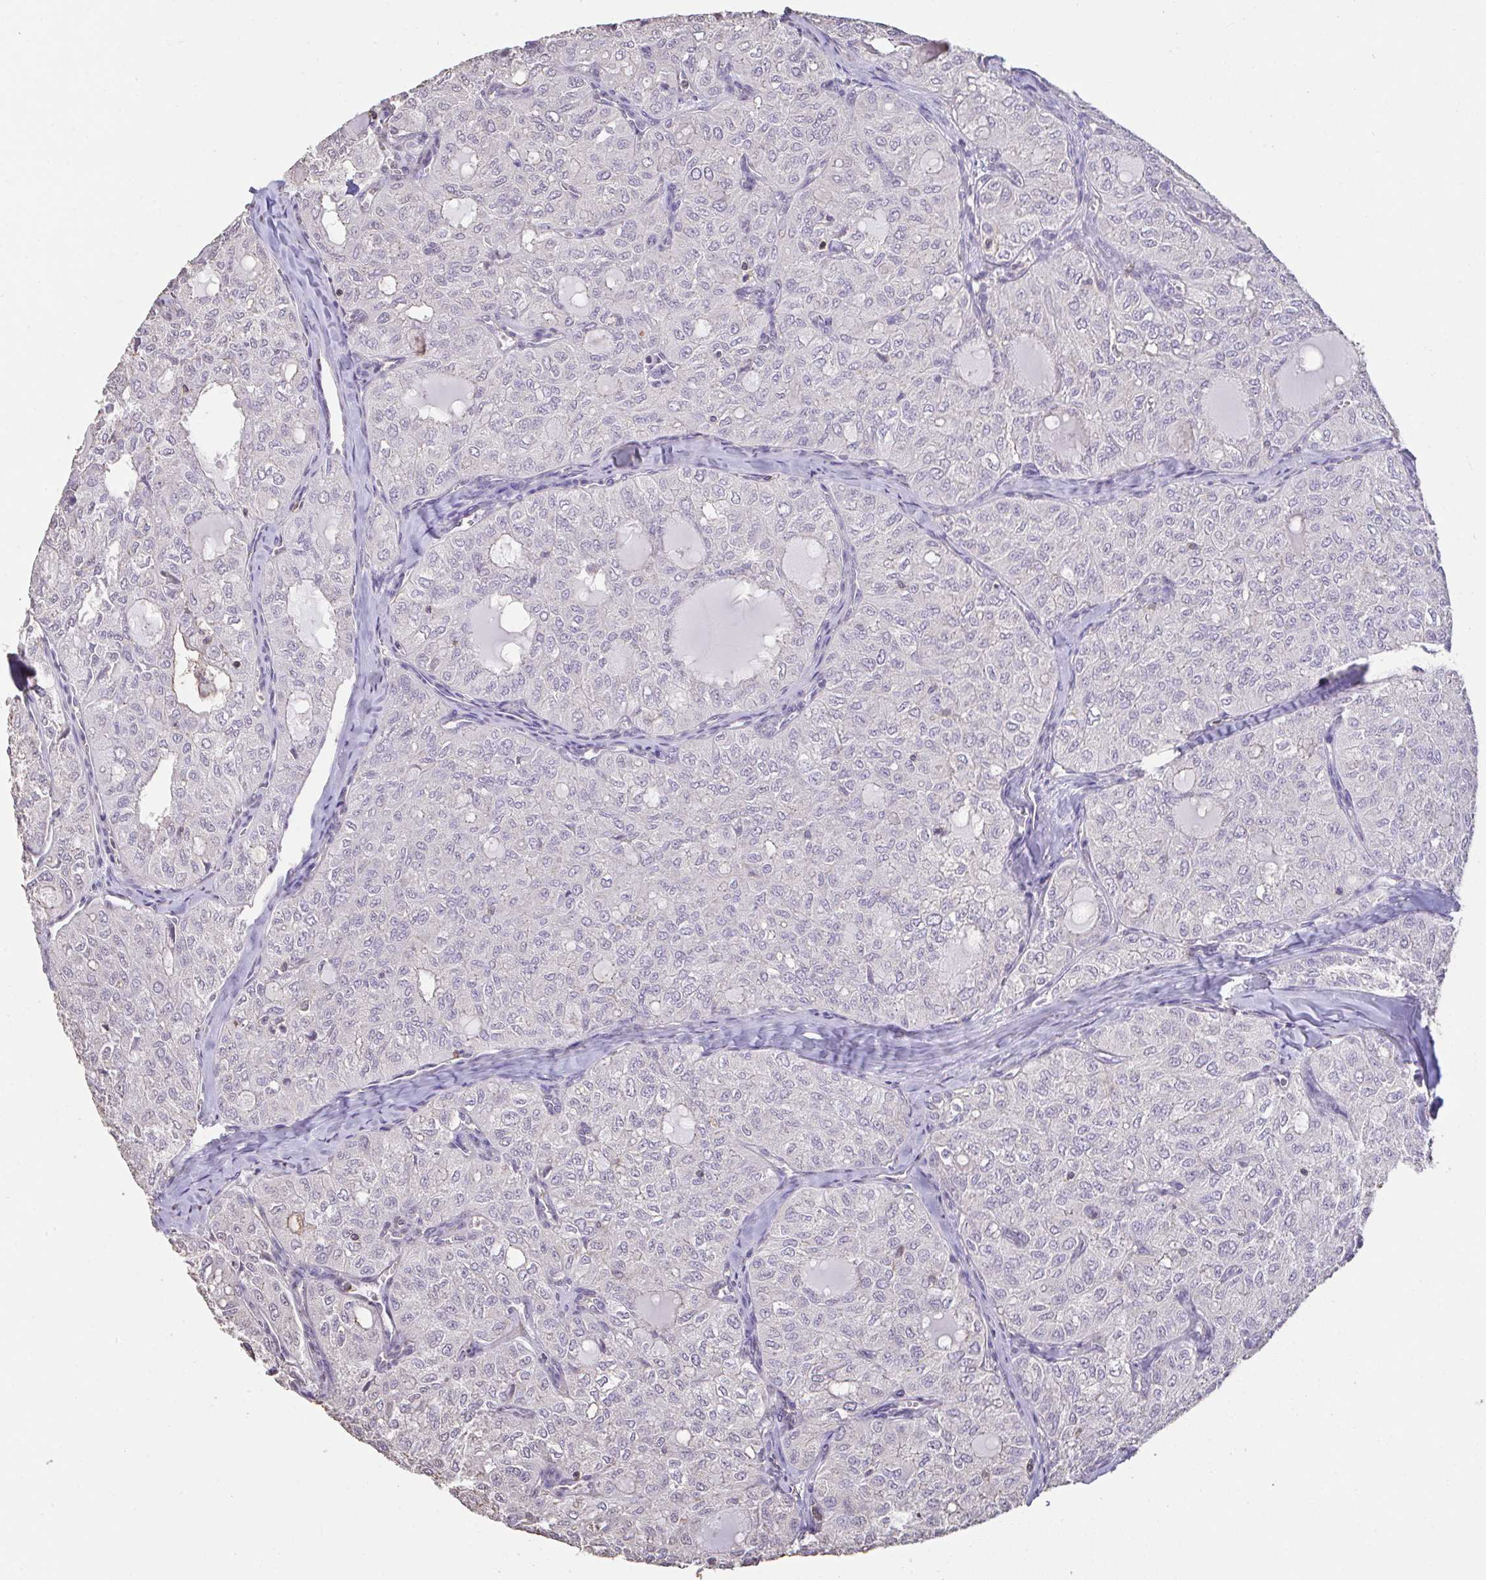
{"staining": {"intensity": "negative", "quantity": "none", "location": "none"}, "tissue": "thyroid cancer", "cell_type": "Tumor cells", "image_type": "cancer", "snomed": [{"axis": "morphology", "description": "Follicular adenoma carcinoma, NOS"}, {"axis": "topography", "description": "Thyroid gland"}], "caption": "Thyroid follicular adenoma carcinoma was stained to show a protein in brown. There is no significant staining in tumor cells. (Brightfield microscopy of DAB immunohistochemistry (IHC) at high magnification).", "gene": "IL23R", "patient": {"sex": "male", "age": 75}}